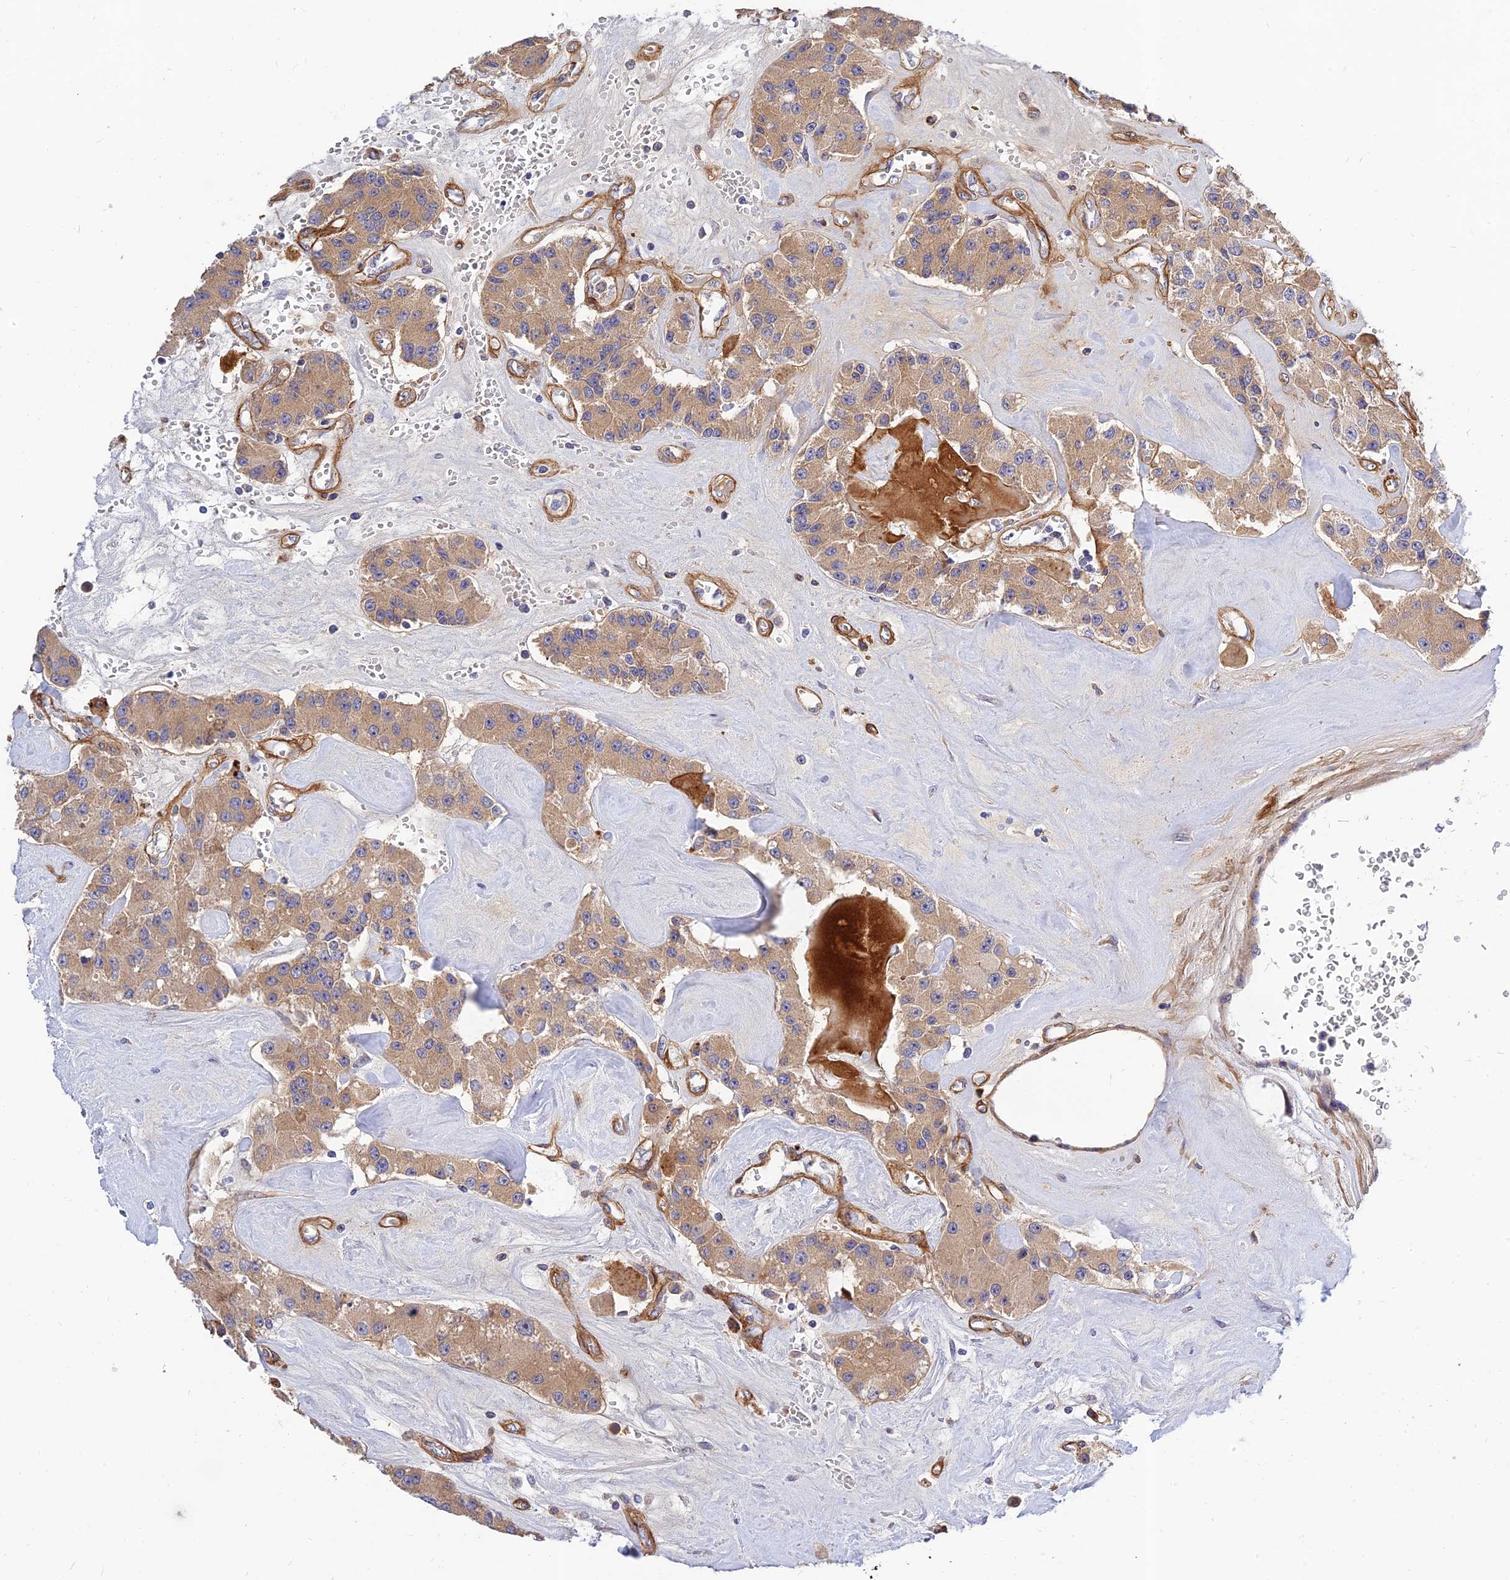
{"staining": {"intensity": "weak", "quantity": ">75%", "location": "cytoplasmic/membranous"}, "tissue": "carcinoid", "cell_type": "Tumor cells", "image_type": "cancer", "snomed": [{"axis": "morphology", "description": "Carcinoid, malignant, NOS"}, {"axis": "topography", "description": "Pancreas"}], "caption": "This histopathology image shows immunohistochemistry staining of human carcinoid, with low weak cytoplasmic/membranous positivity in about >75% of tumor cells.", "gene": "MRPL35", "patient": {"sex": "male", "age": 41}}